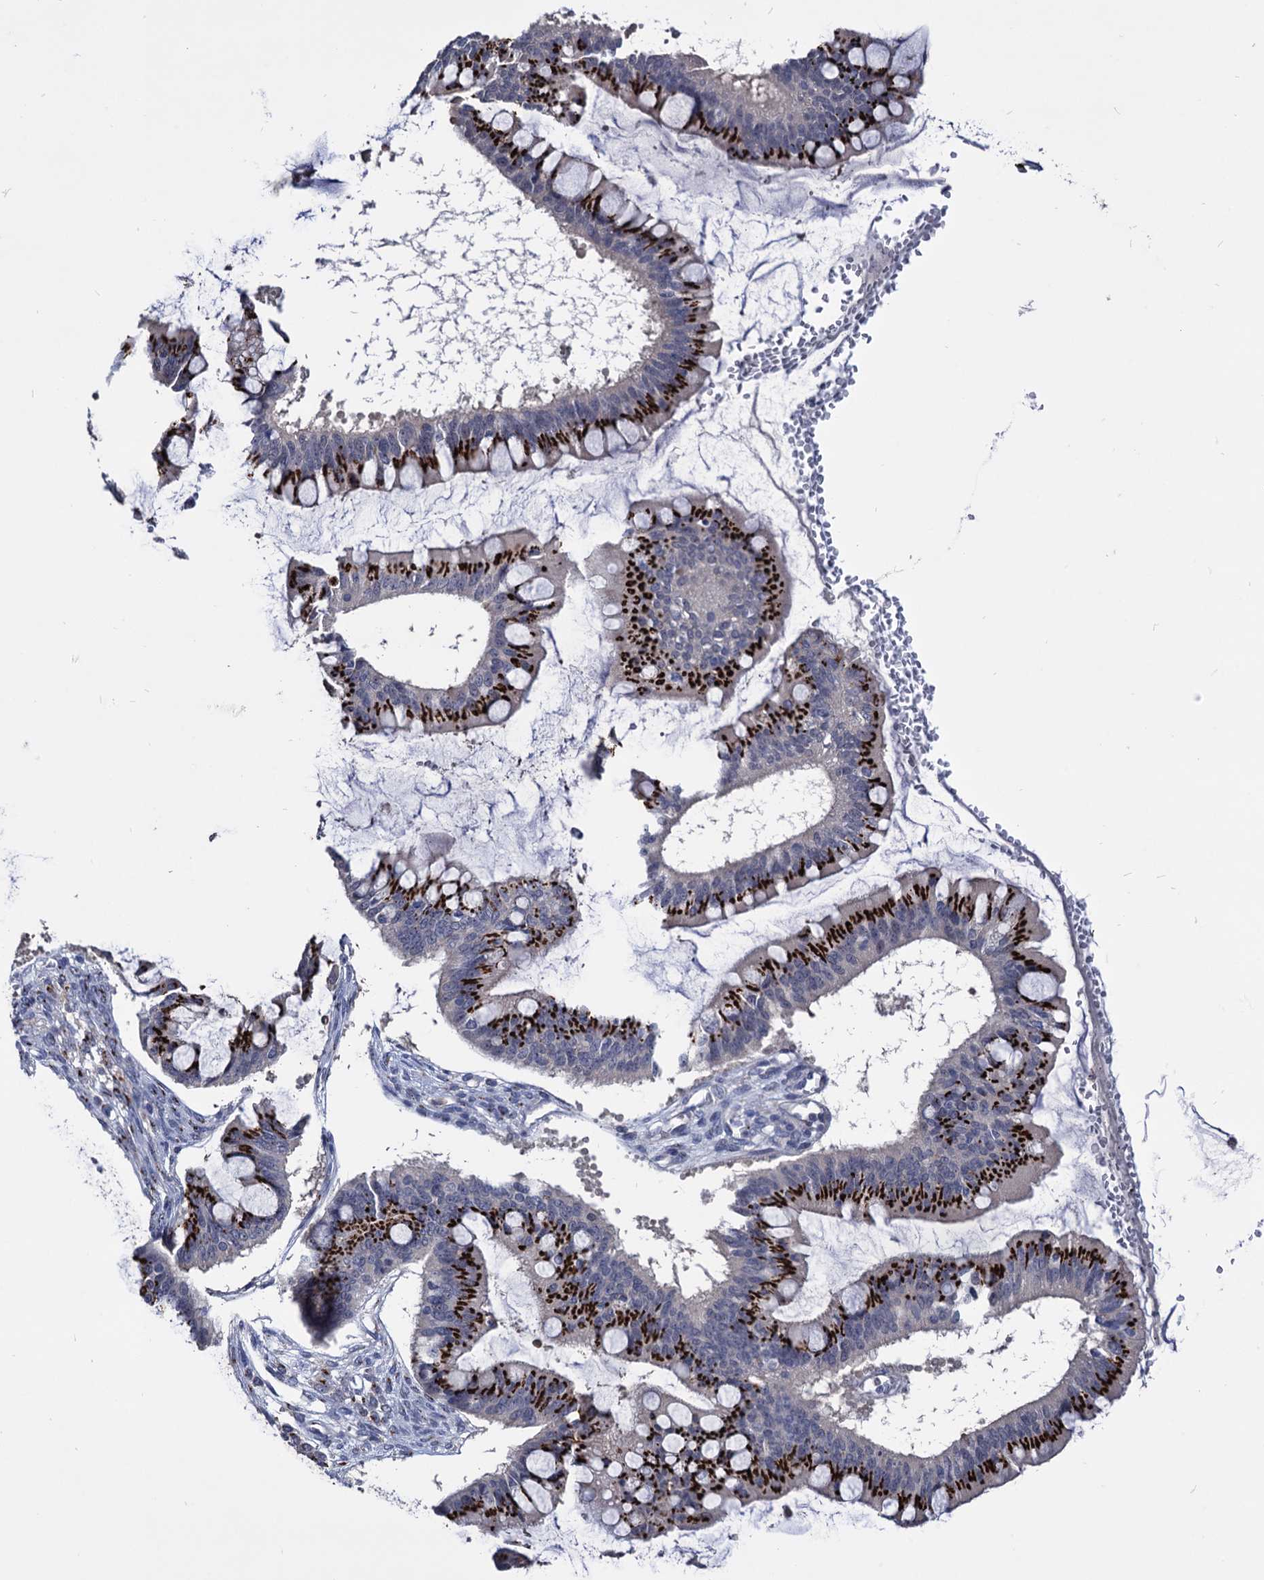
{"staining": {"intensity": "strong", "quantity": ">75%", "location": "cytoplasmic/membranous"}, "tissue": "ovarian cancer", "cell_type": "Tumor cells", "image_type": "cancer", "snomed": [{"axis": "morphology", "description": "Cystadenocarcinoma, mucinous, NOS"}, {"axis": "topography", "description": "Ovary"}], "caption": "The immunohistochemical stain labels strong cytoplasmic/membranous staining in tumor cells of ovarian cancer tissue.", "gene": "ESD", "patient": {"sex": "female", "age": 73}}